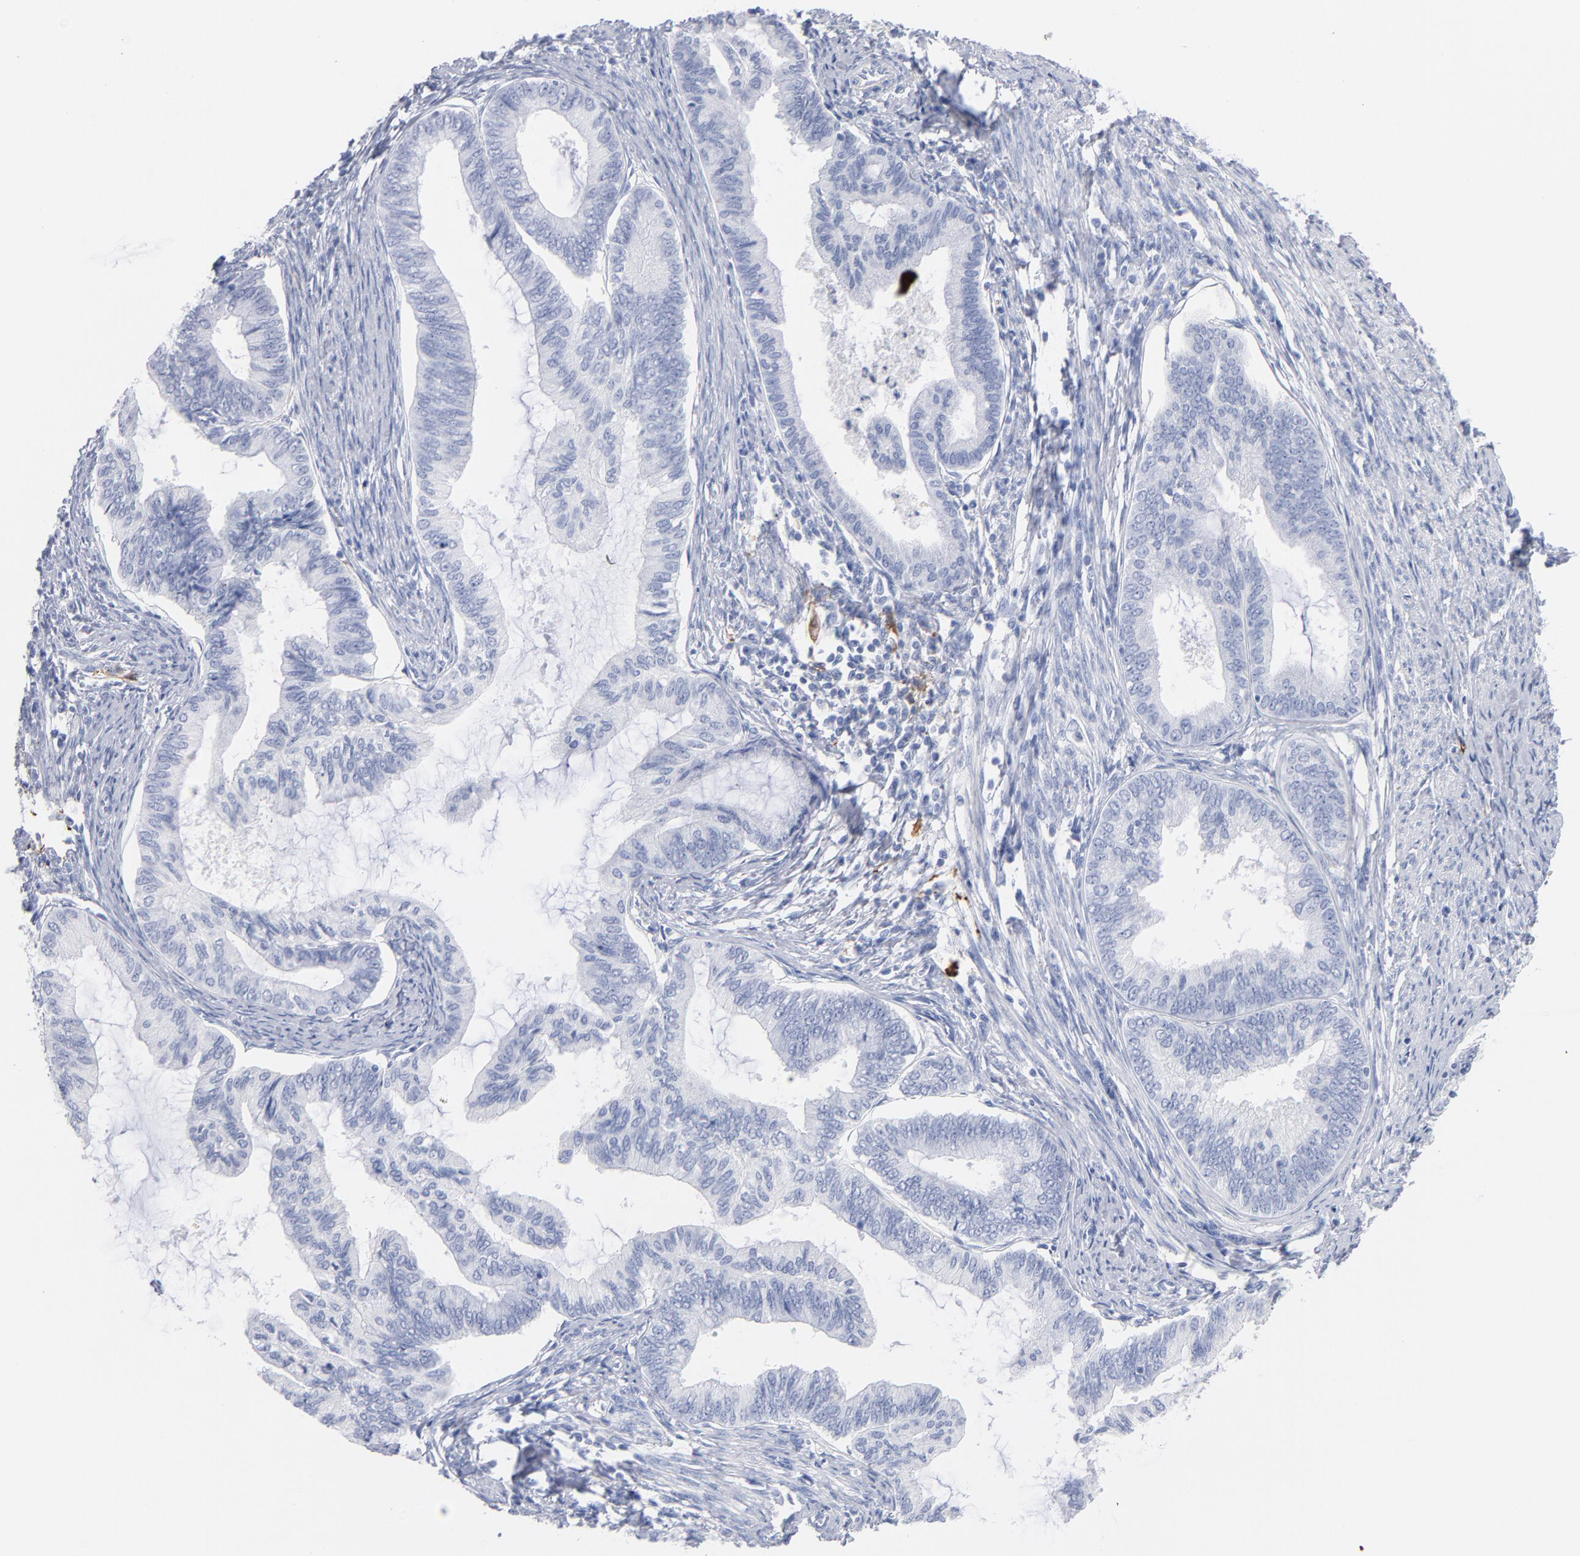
{"staining": {"intensity": "negative", "quantity": "none", "location": "none"}, "tissue": "endometrial cancer", "cell_type": "Tumor cells", "image_type": "cancer", "snomed": [{"axis": "morphology", "description": "Adenocarcinoma, NOS"}, {"axis": "topography", "description": "Endometrium"}], "caption": "Endometrial cancer (adenocarcinoma) stained for a protein using immunohistochemistry demonstrates no expression tumor cells.", "gene": "IFIT2", "patient": {"sex": "female", "age": 86}}